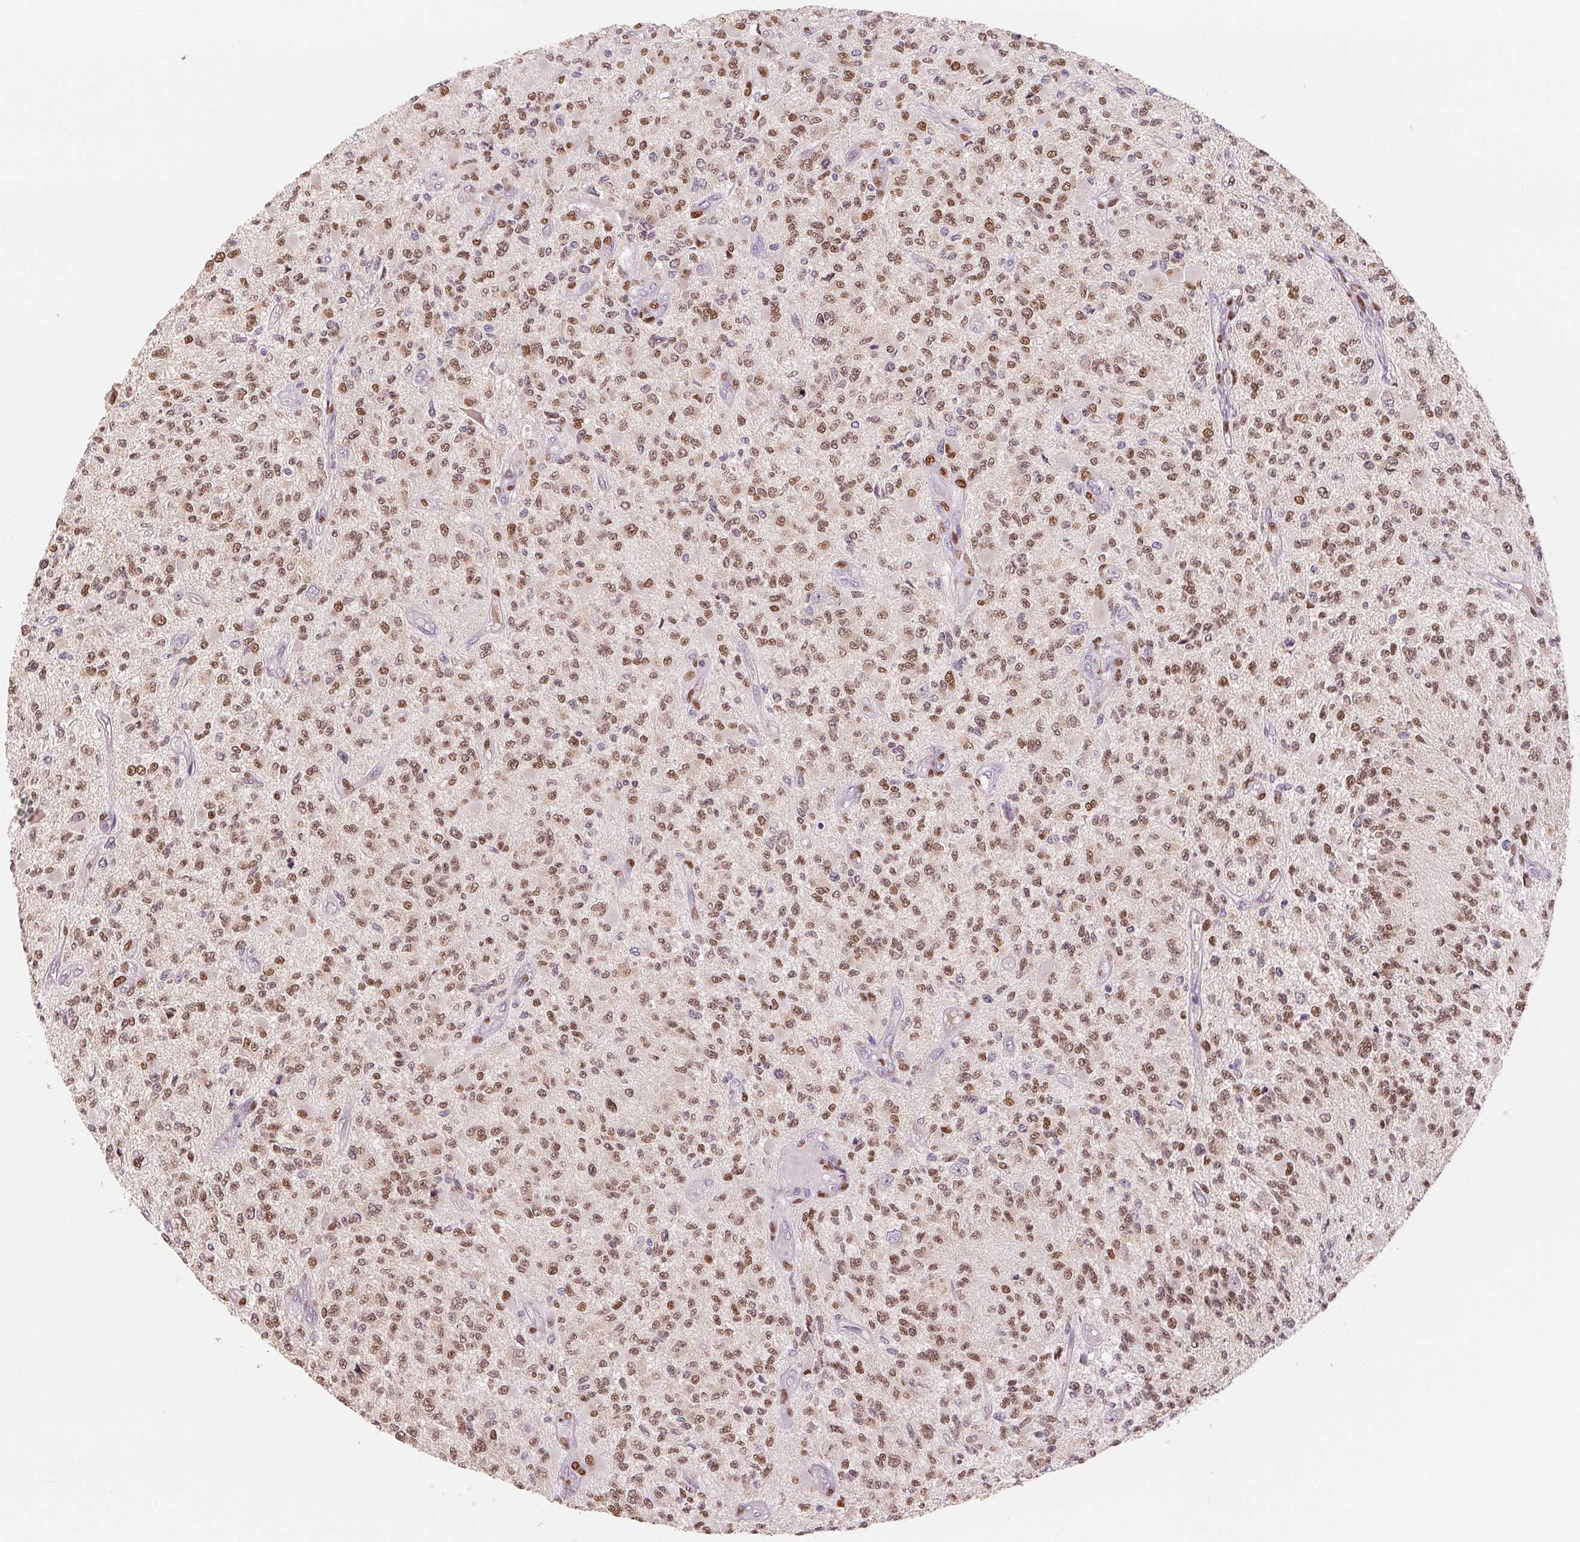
{"staining": {"intensity": "moderate", "quantity": ">75%", "location": "nuclear"}, "tissue": "glioma", "cell_type": "Tumor cells", "image_type": "cancer", "snomed": [{"axis": "morphology", "description": "Glioma, malignant, High grade"}, {"axis": "topography", "description": "Brain"}], "caption": "Moderate nuclear staining for a protein is seen in about >75% of tumor cells of glioma using immunohistochemistry.", "gene": "SMARCD3", "patient": {"sex": "female", "age": 63}}